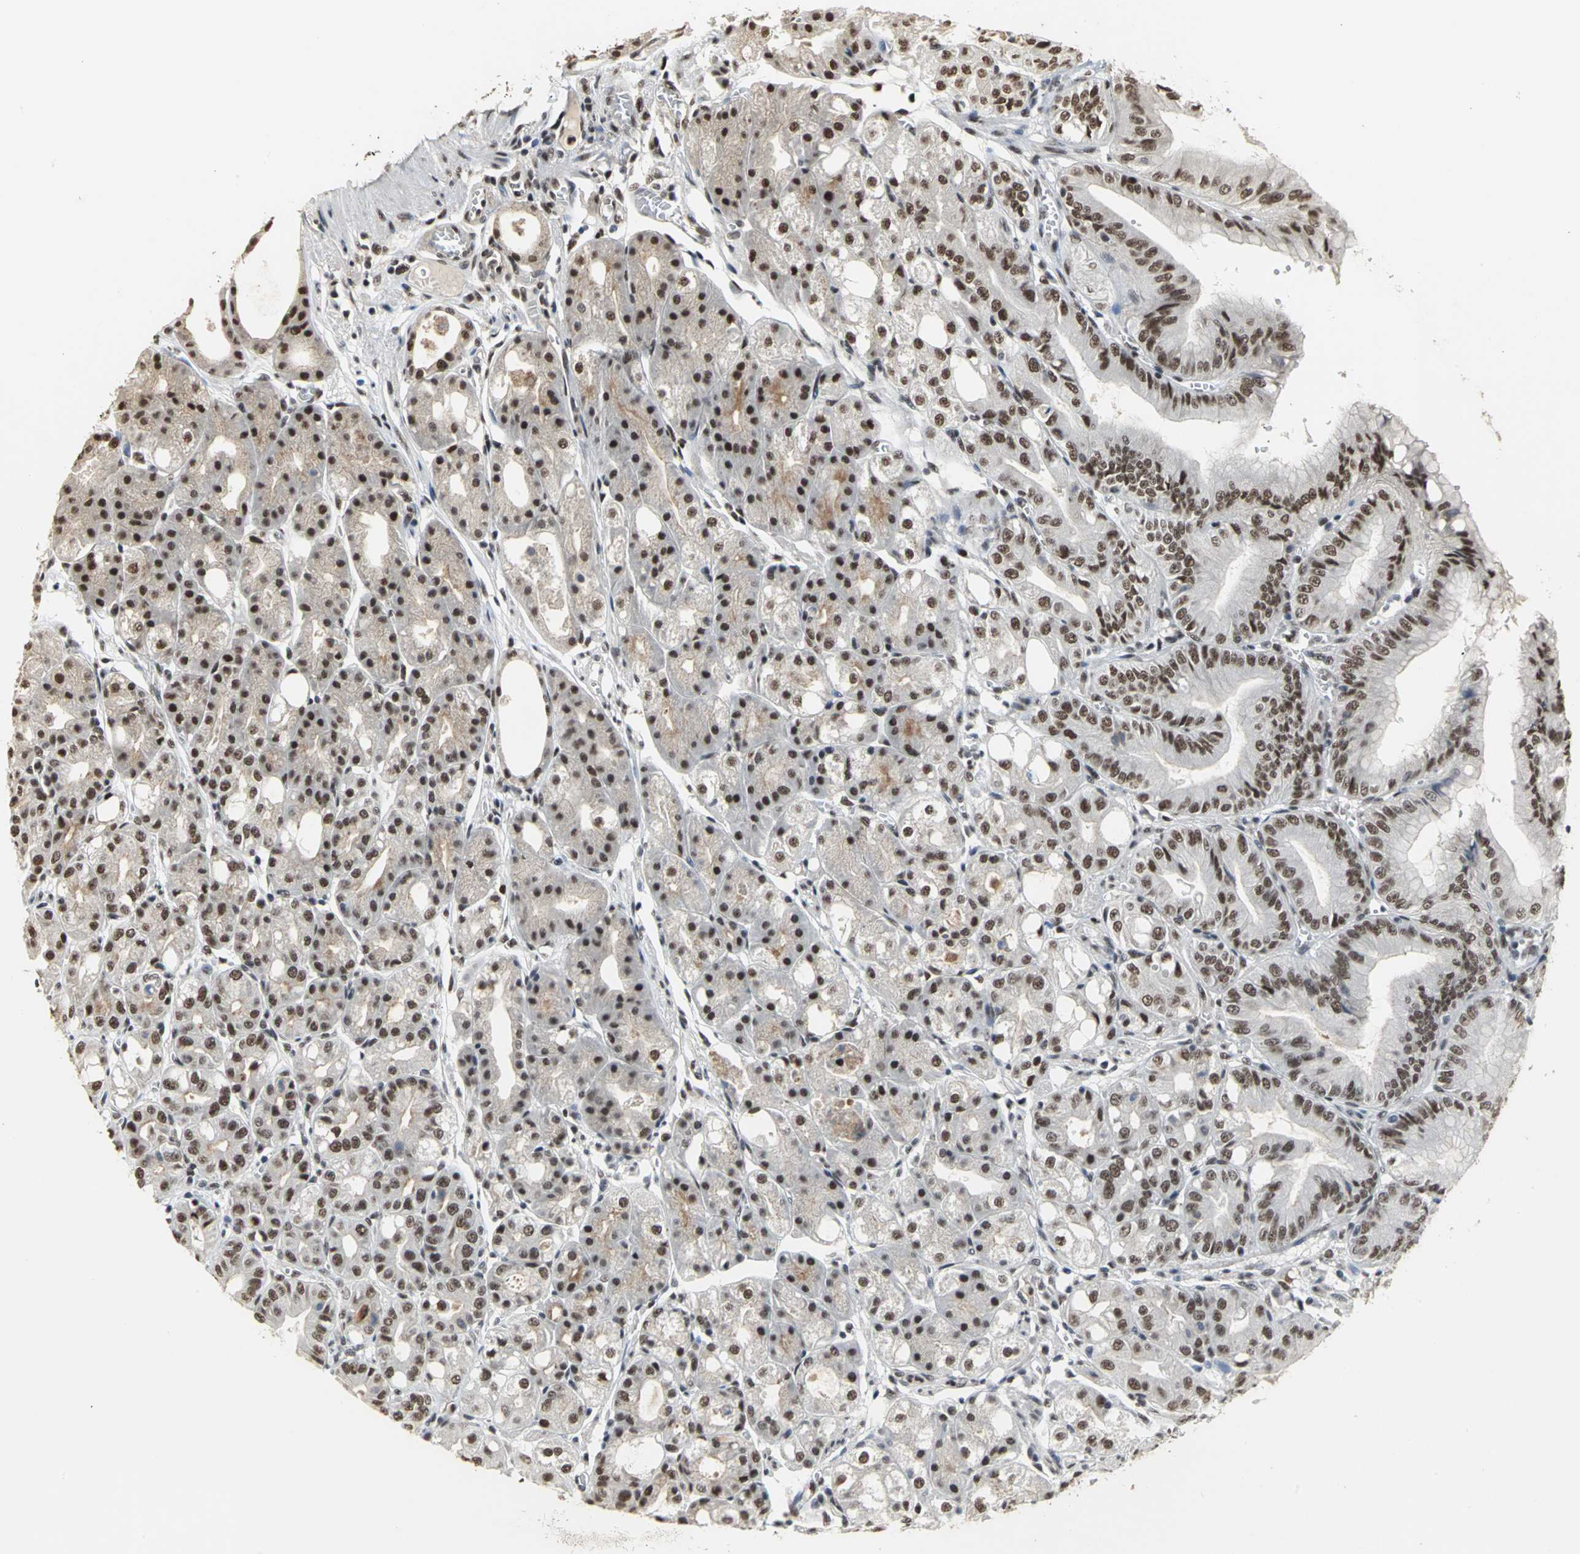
{"staining": {"intensity": "strong", "quantity": ">75%", "location": "nuclear"}, "tissue": "stomach", "cell_type": "Glandular cells", "image_type": "normal", "snomed": [{"axis": "morphology", "description": "Normal tissue, NOS"}, {"axis": "topography", "description": "Stomach, lower"}], "caption": "A histopathology image showing strong nuclear positivity in approximately >75% of glandular cells in unremarkable stomach, as visualized by brown immunohistochemical staining.", "gene": "CCDC88C", "patient": {"sex": "male", "age": 71}}